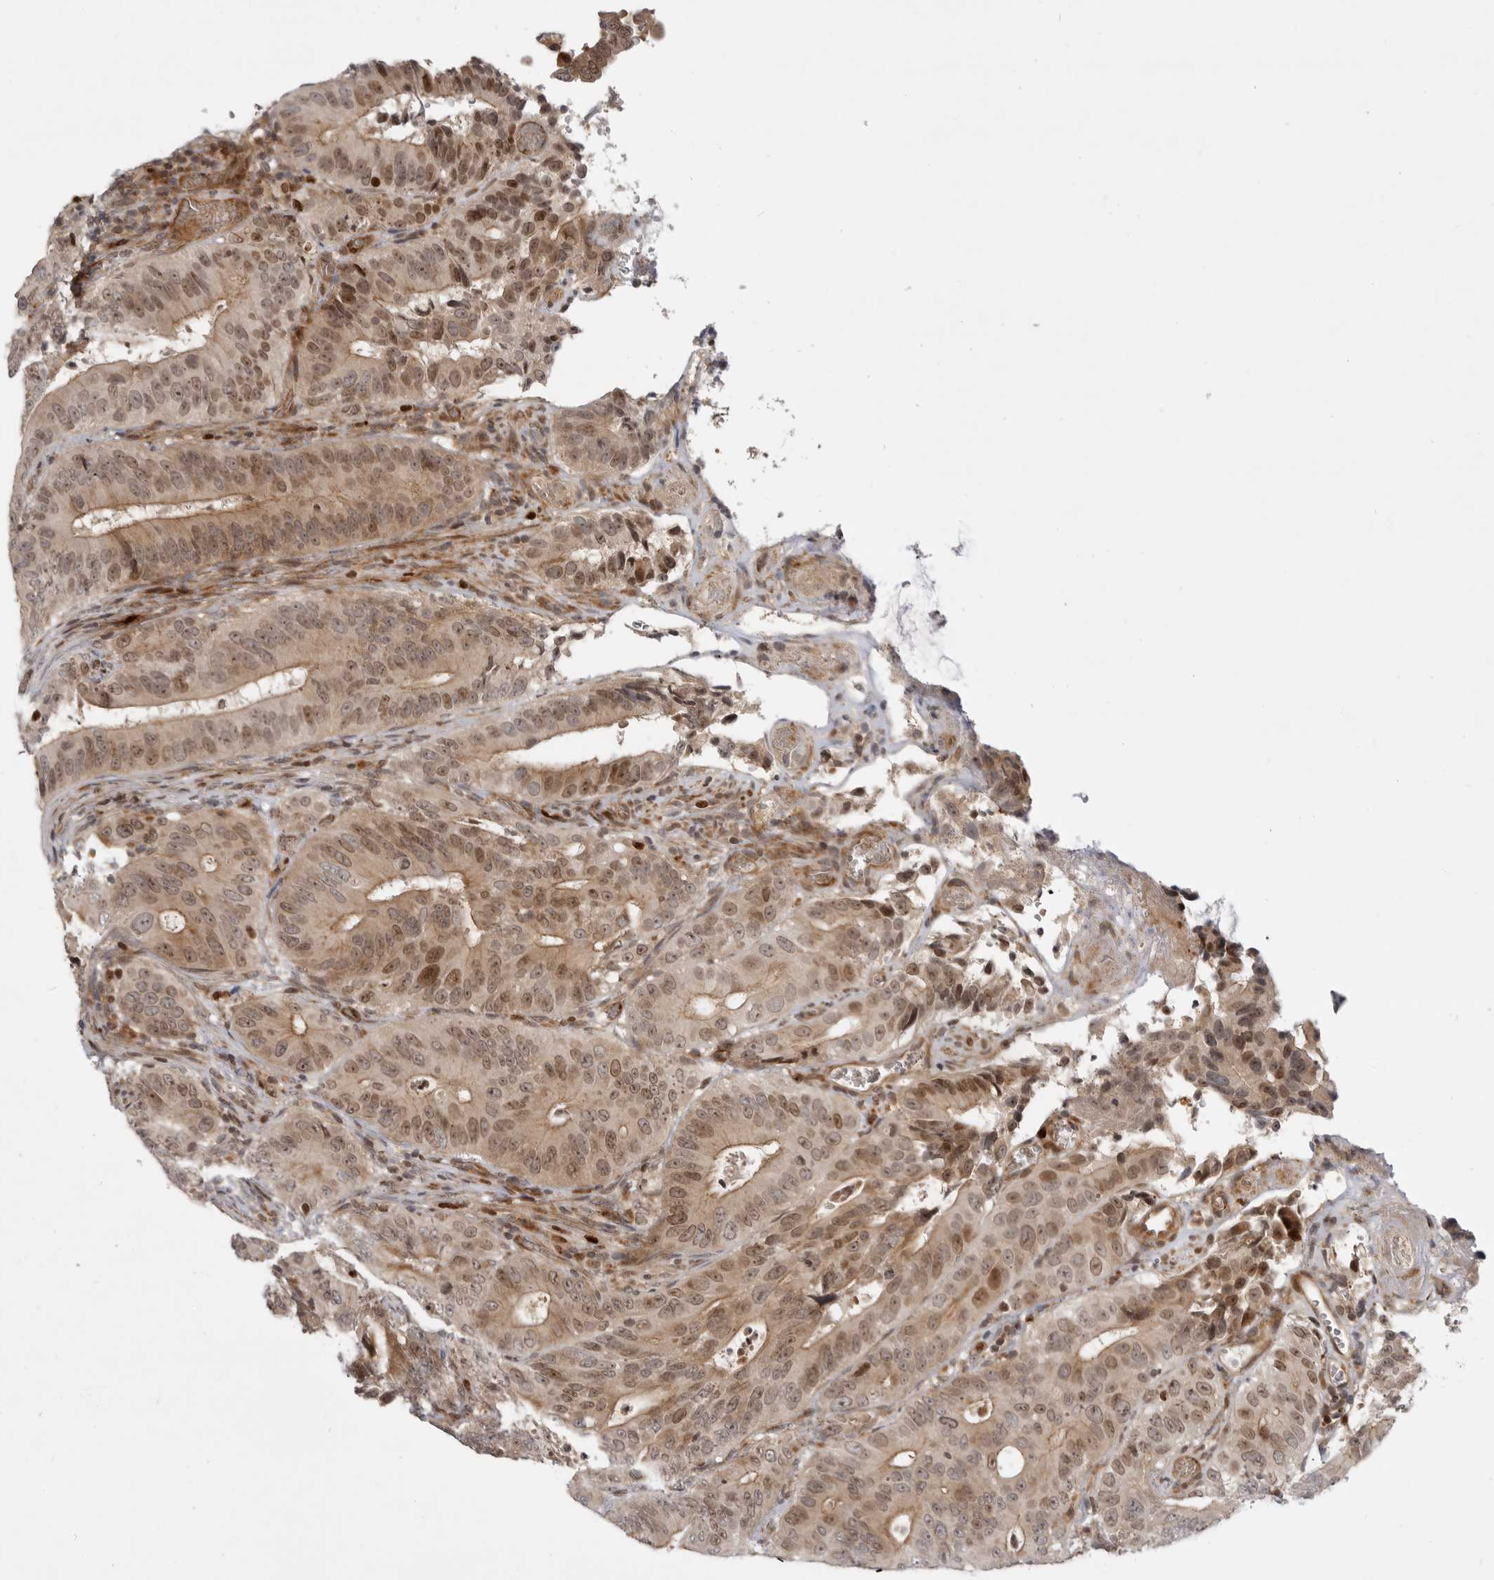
{"staining": {"intensity": "moderate", "quantity": ">75%", "location": "cytoplasmic/membranous,nuclear"}, "tissue": "colorectal cancer", "cell_type": "Tumor cells", "image_type": "cancer", "snomed": [{"axis": "morphology", "description": "Adenocarcinoma, NOS"}, {"axis": "topography", "description": "Colon"}], "caption": "This photomicrograph demonstrates IHC staining of human colorectal cancer (adenocarcinoma), with medium moderate cytoplasmic/membranous and nuclear positivity in approximately >75% of tumor cells.", "gene": "CSNK1G3", "patient": {"sex": "male", "age": 83}}